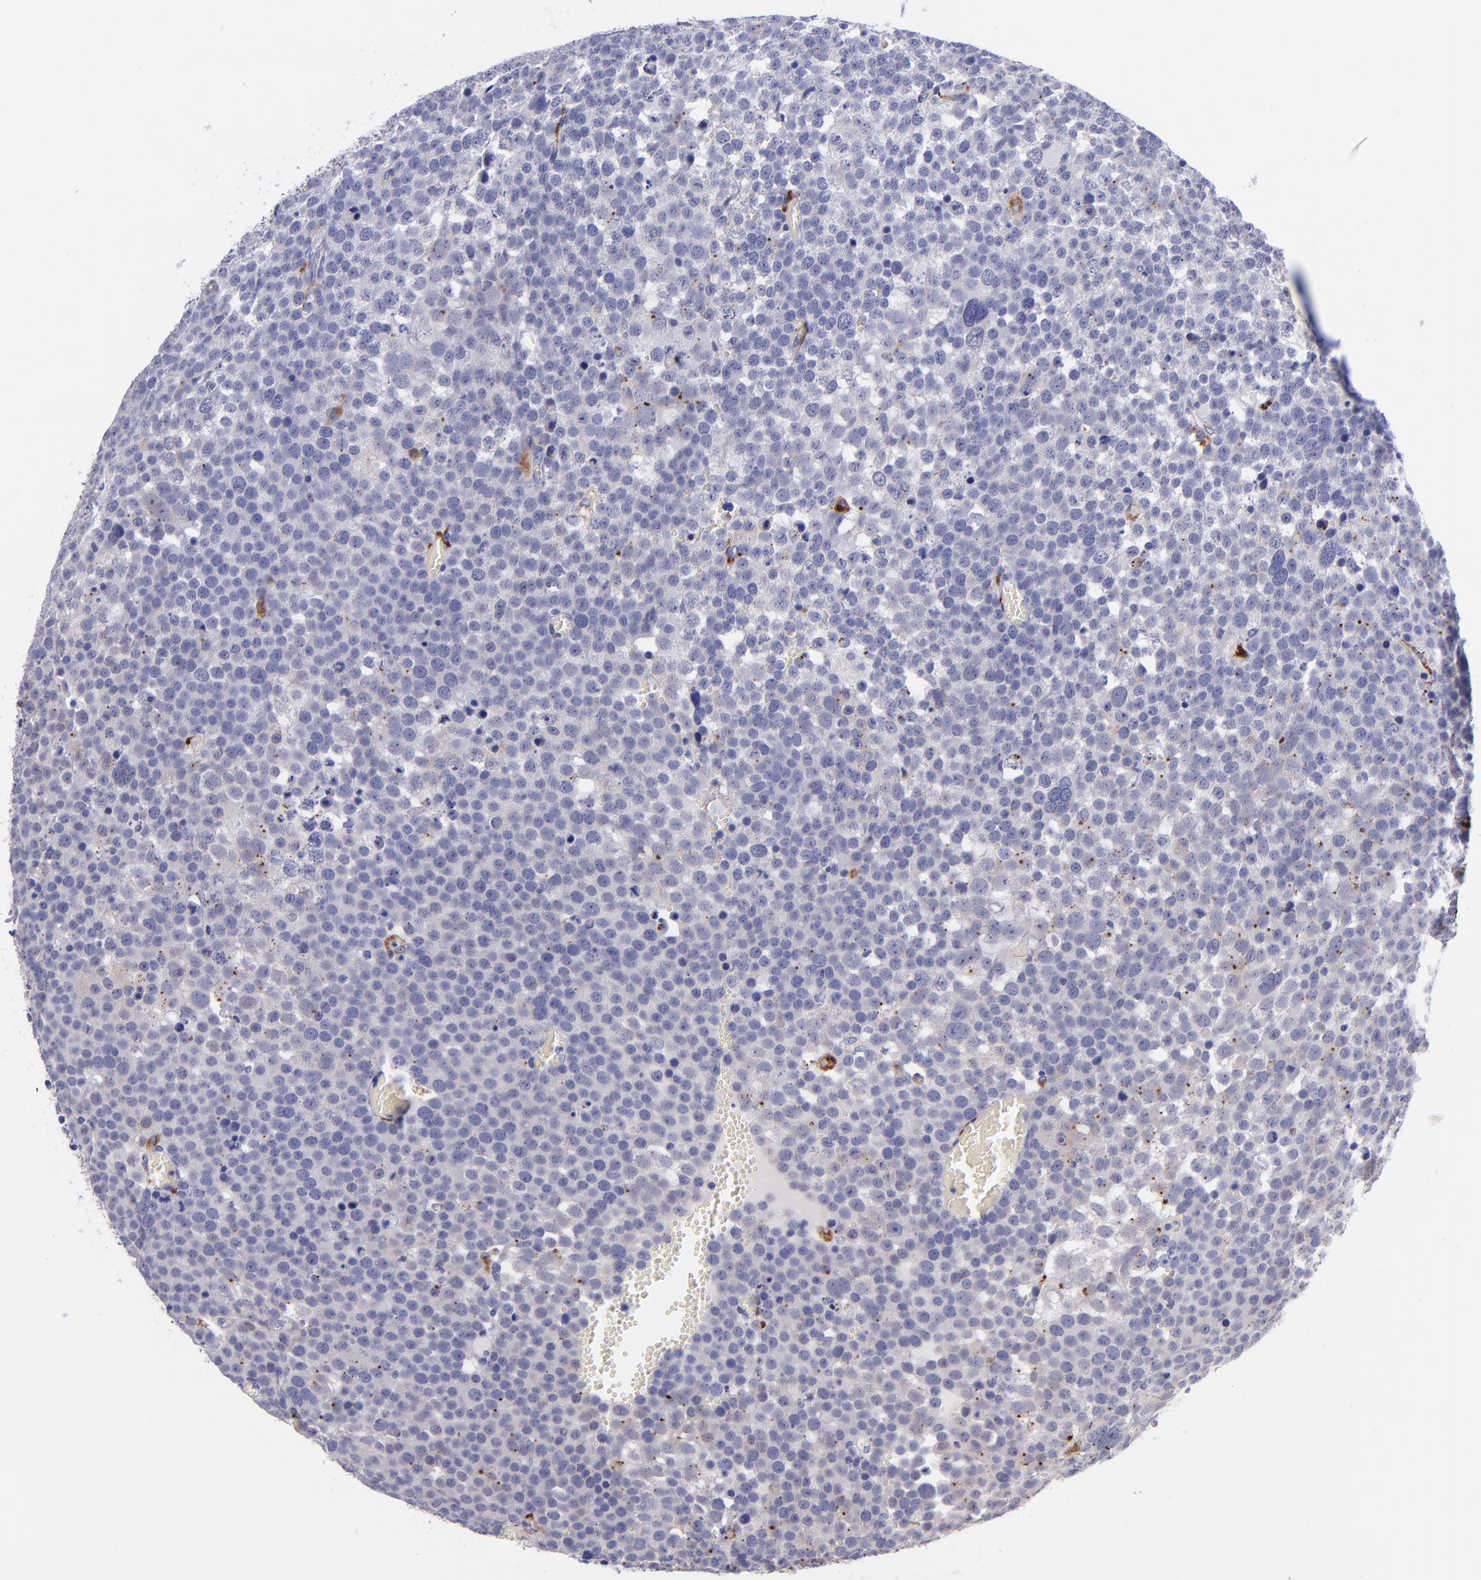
{"staining": {"intensity": "negative", "quantity": "none", "location": "none"}, "tissue": "testis cancer", "cell_type": "Tumor cells", "image_type": "cancer", "snomed": [{"axis": "morphology", "description": "Seminoma, NOS"}, {"axis": "topography", "description": "Testis"}], "caption": "This is an IHC histopathology image of human seminoma (testis). There is no expression in tumor cells.", "gene": "IVL", "patient": {"sex": "male", "age": 71}}